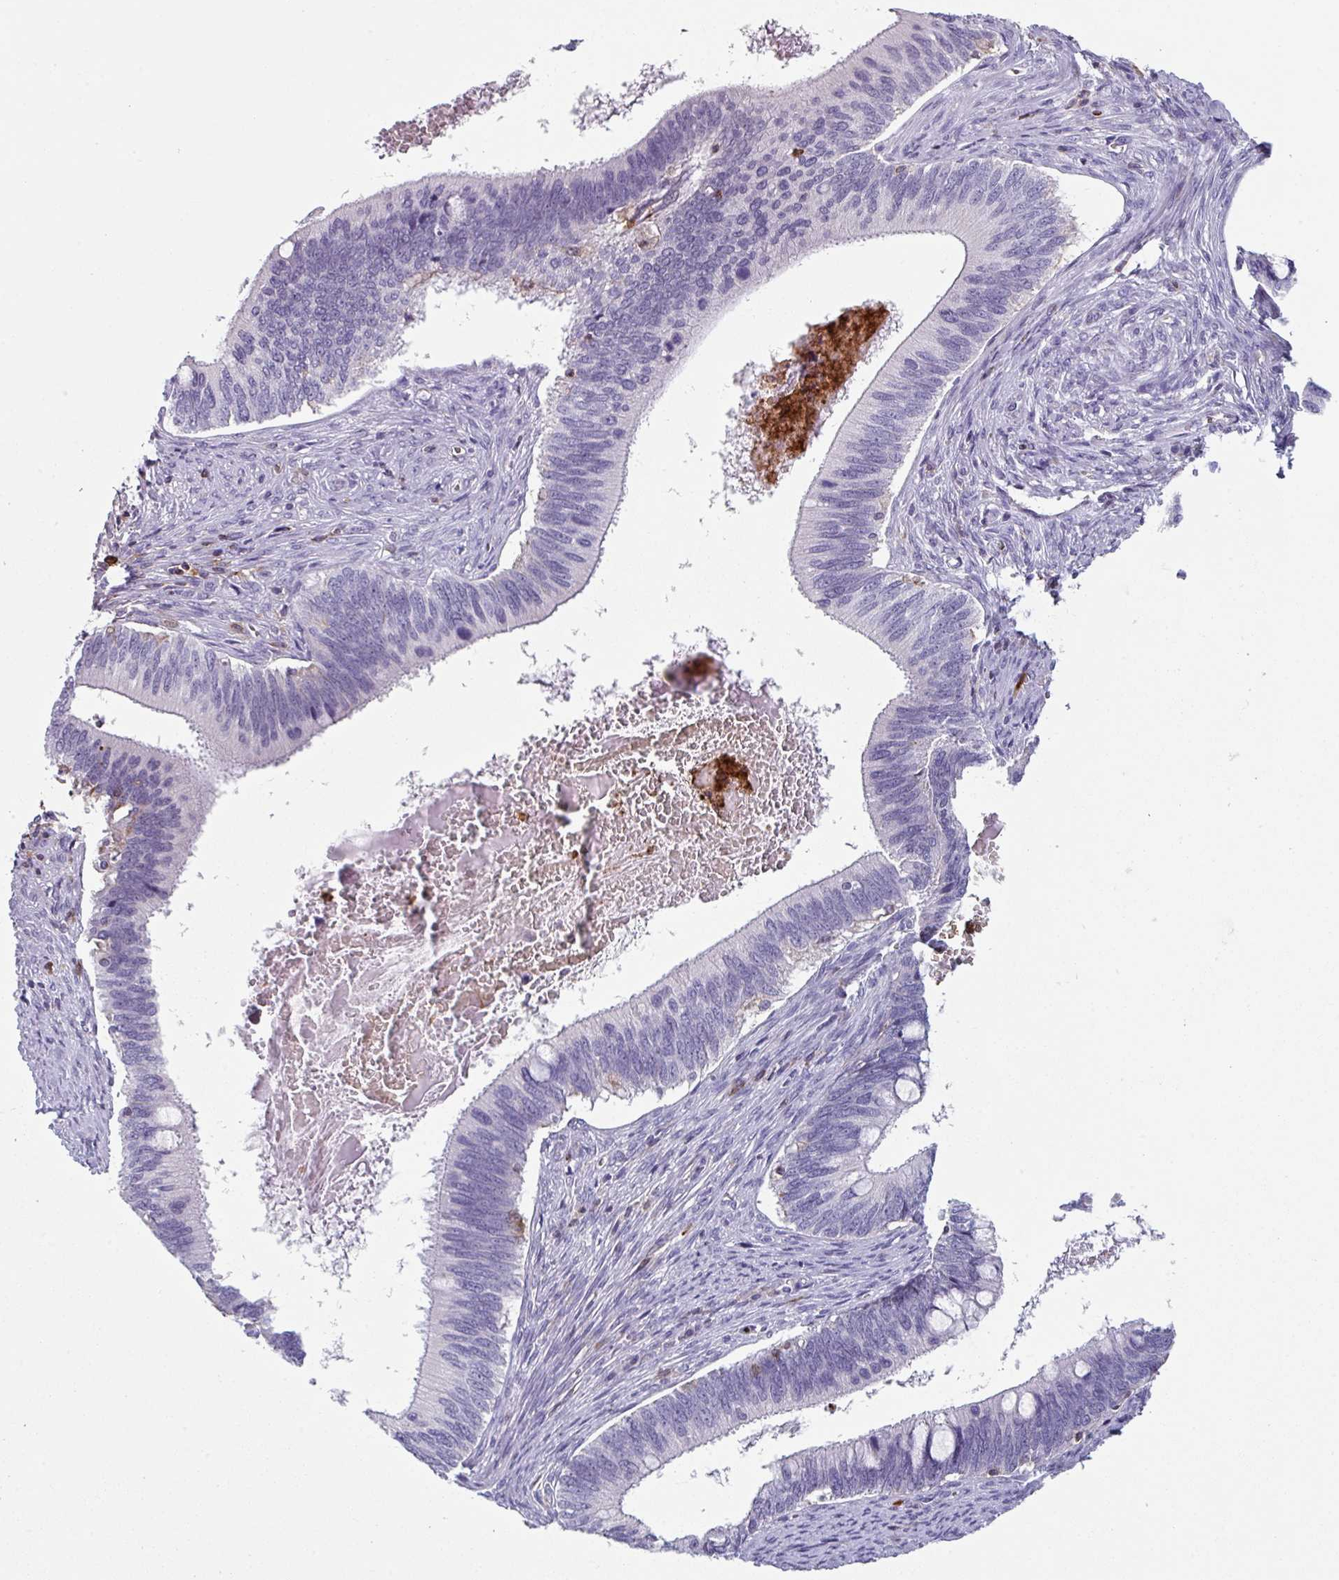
{"staining": {"intensity": "negative", "quantity": "none", "location": "none"}, "tissue": "cervical cancer", "cell_type": "Tumor cells", "image_type": "cancer", "snomed": [{"axis": "morphology", "description": "Adenocarcinoma, NOS"}, {"axis": "topography", "description": "Cervix"}], "caption": "Immunohistochemistry (IHC) micrograph of adenocarcinoma (cervical) stained for a protein (brown), which reveals no staining in tumor cells. Nuclei are stained in blue.", "gene": "EXOSC5", "patient": {"sex": "female", "age": 42}}